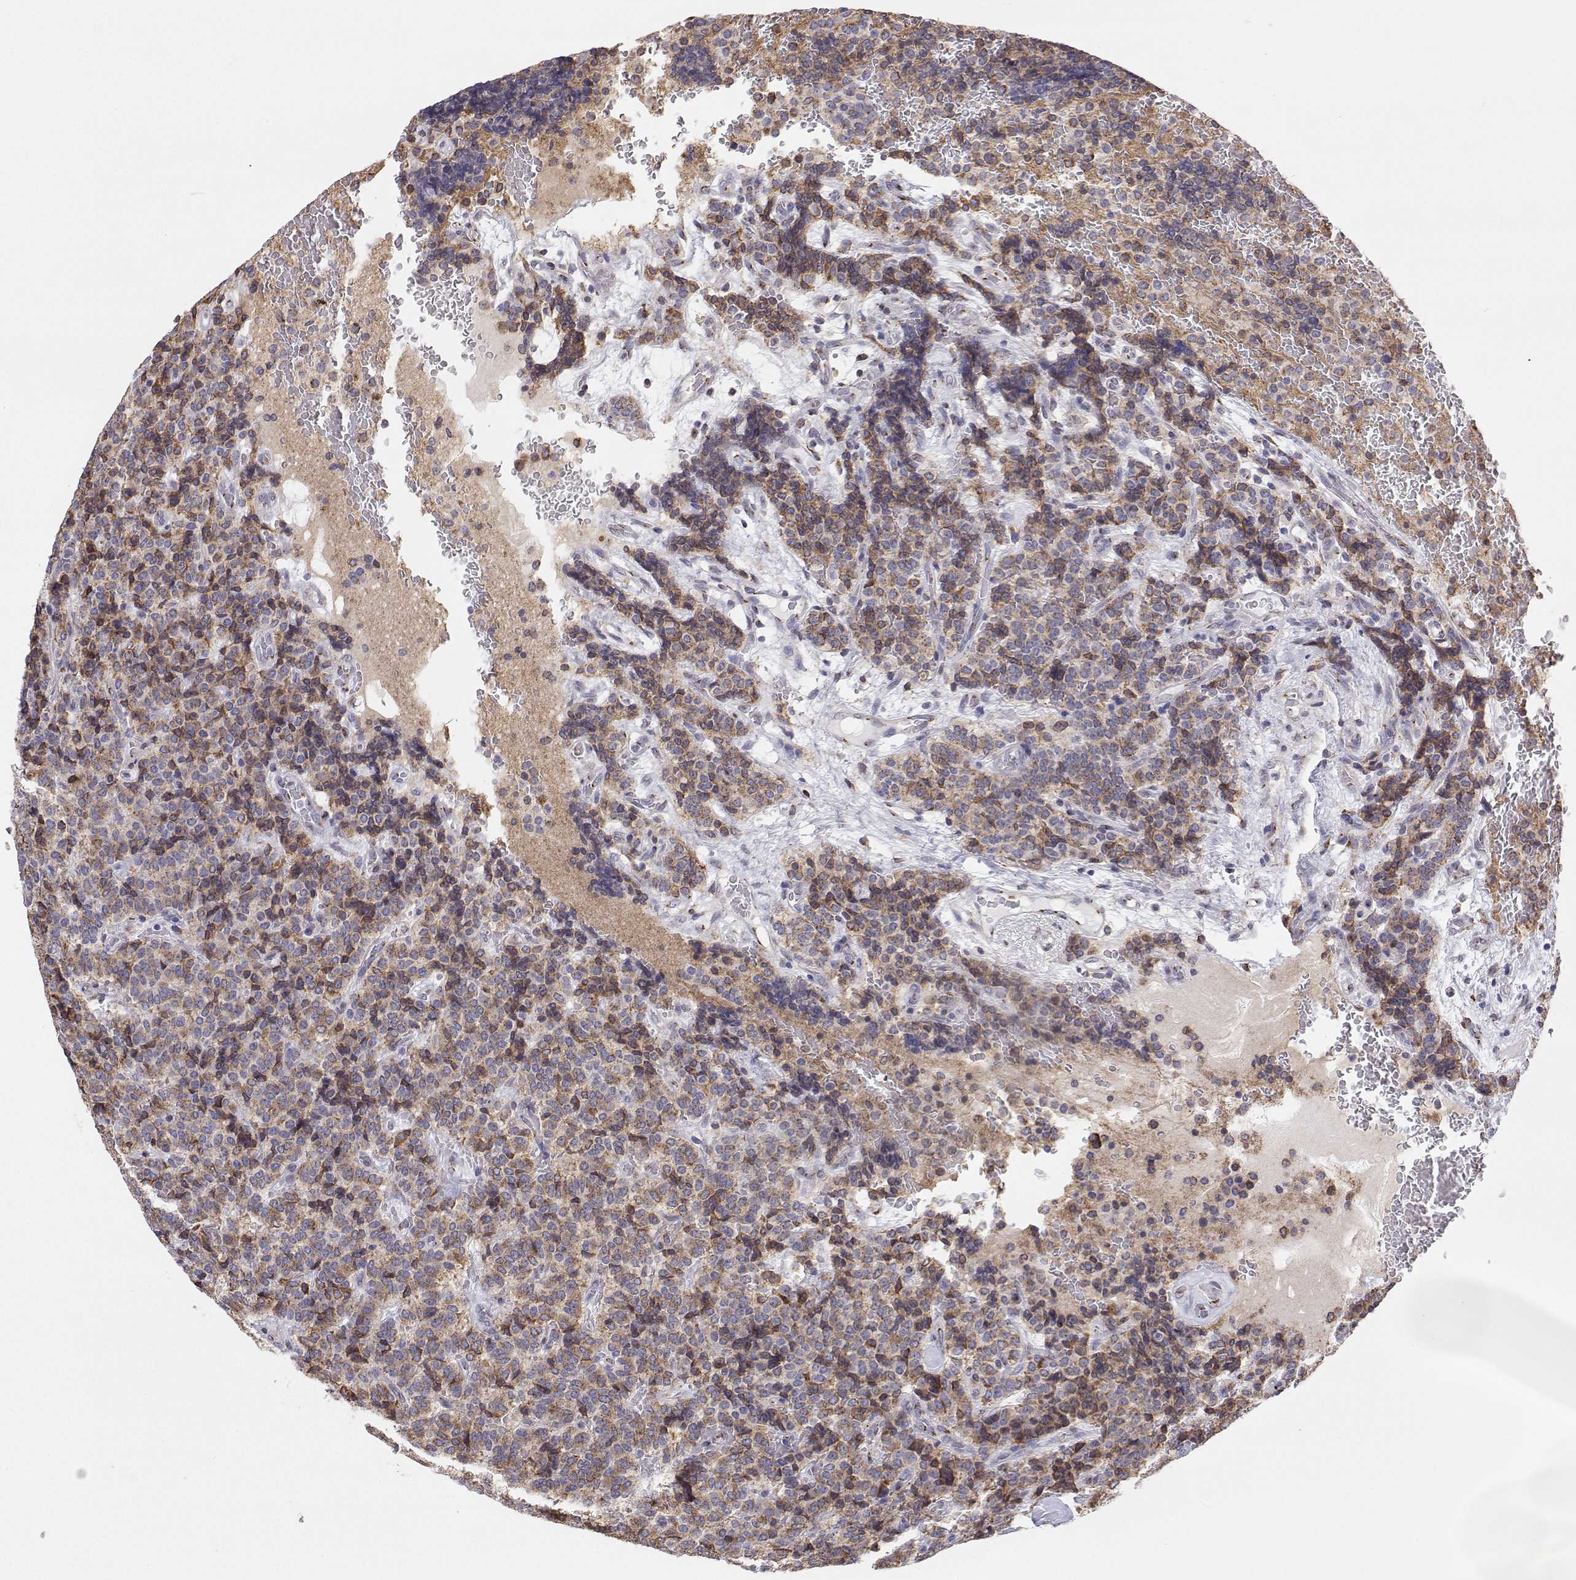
{"staining": {"intensity": "moderate", "quantity": "25%-75%", "location": "cytoplasmic/membranous"}, "tissue": "carcinoid", "cell_type": "Tumor cells", "image_type": "cancer", "snomed": [{"axis": "morphology", "description": "Carcinoid, malignant, NOS"}, {"axis": "topography", "description": "Pancreas"}], "caption": "Immunohistochemistry (IHC) micrograph of carcinoid stained for a protein (brown), which shows medium levels of moderate cytoplasmic/membranous staining in about 25%-75% of tumor cells.", "gene": "STARD13", "patient": {"sex": "male", "age": 36}}